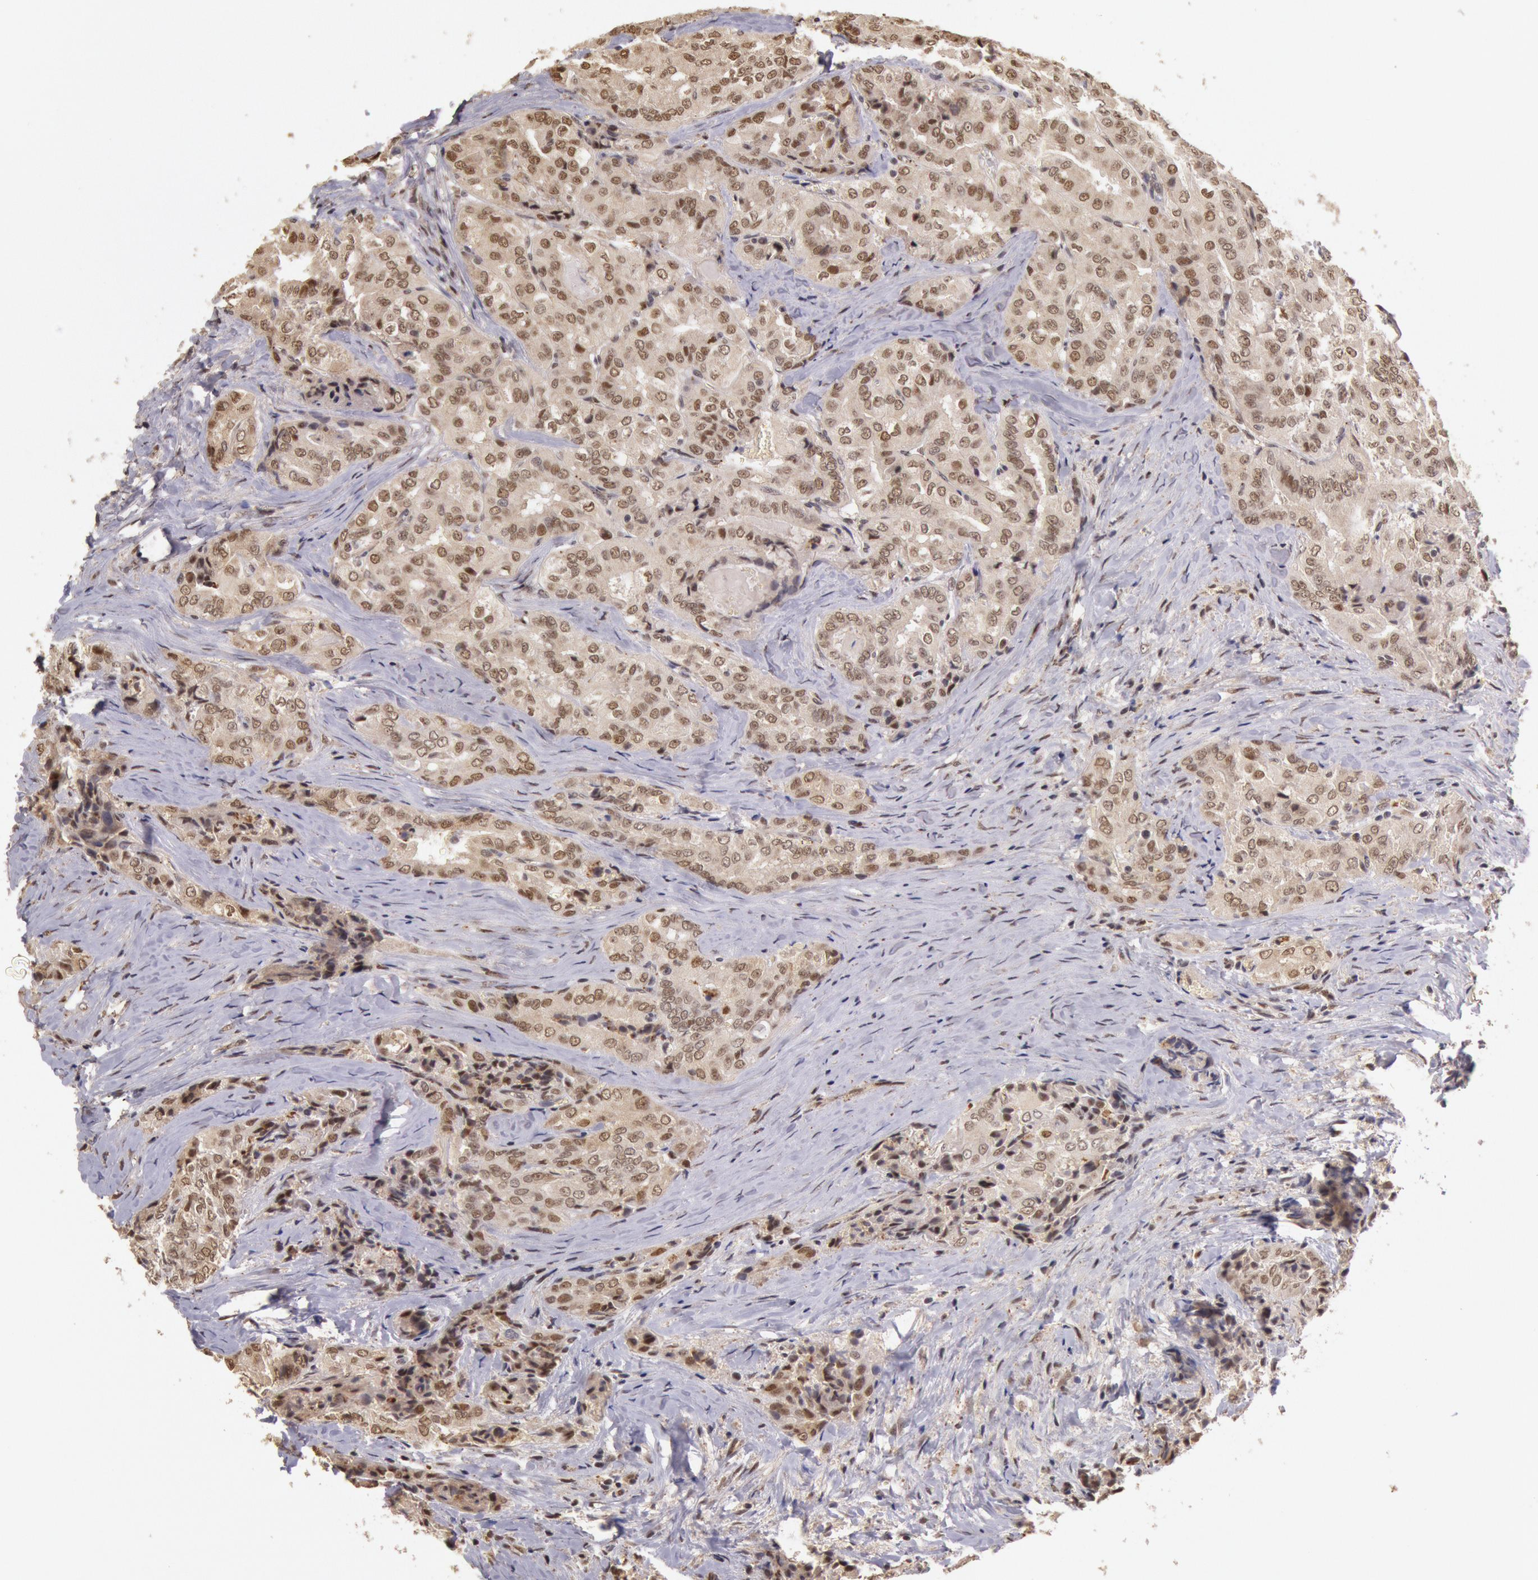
{"staining": {"intensity": "weak", "quantity": ">75%", "location": "nuclear"}, "tissue": "thyroid cancer", "cell_type": "Tumor cells", "image_type": "cancer", "snomed": [{"axis": "morphology", "description": "Papillary adenocarcinoma, NOS"}, {"axis": "topography", "description": "Thyroid gland"}], "caption": "Immunohistochemistry (IHC) image of neoplastic tissue: thyroid papillary adenocarcinoma stained using immunohistochemistry (IHC) reveals low levels of weak protein expression localized specifically in the nuclear of tumor cells, appearing as a nuclear brown color.", "gene": "LIG4", "patient": {"sex": "female", "age": 71}}